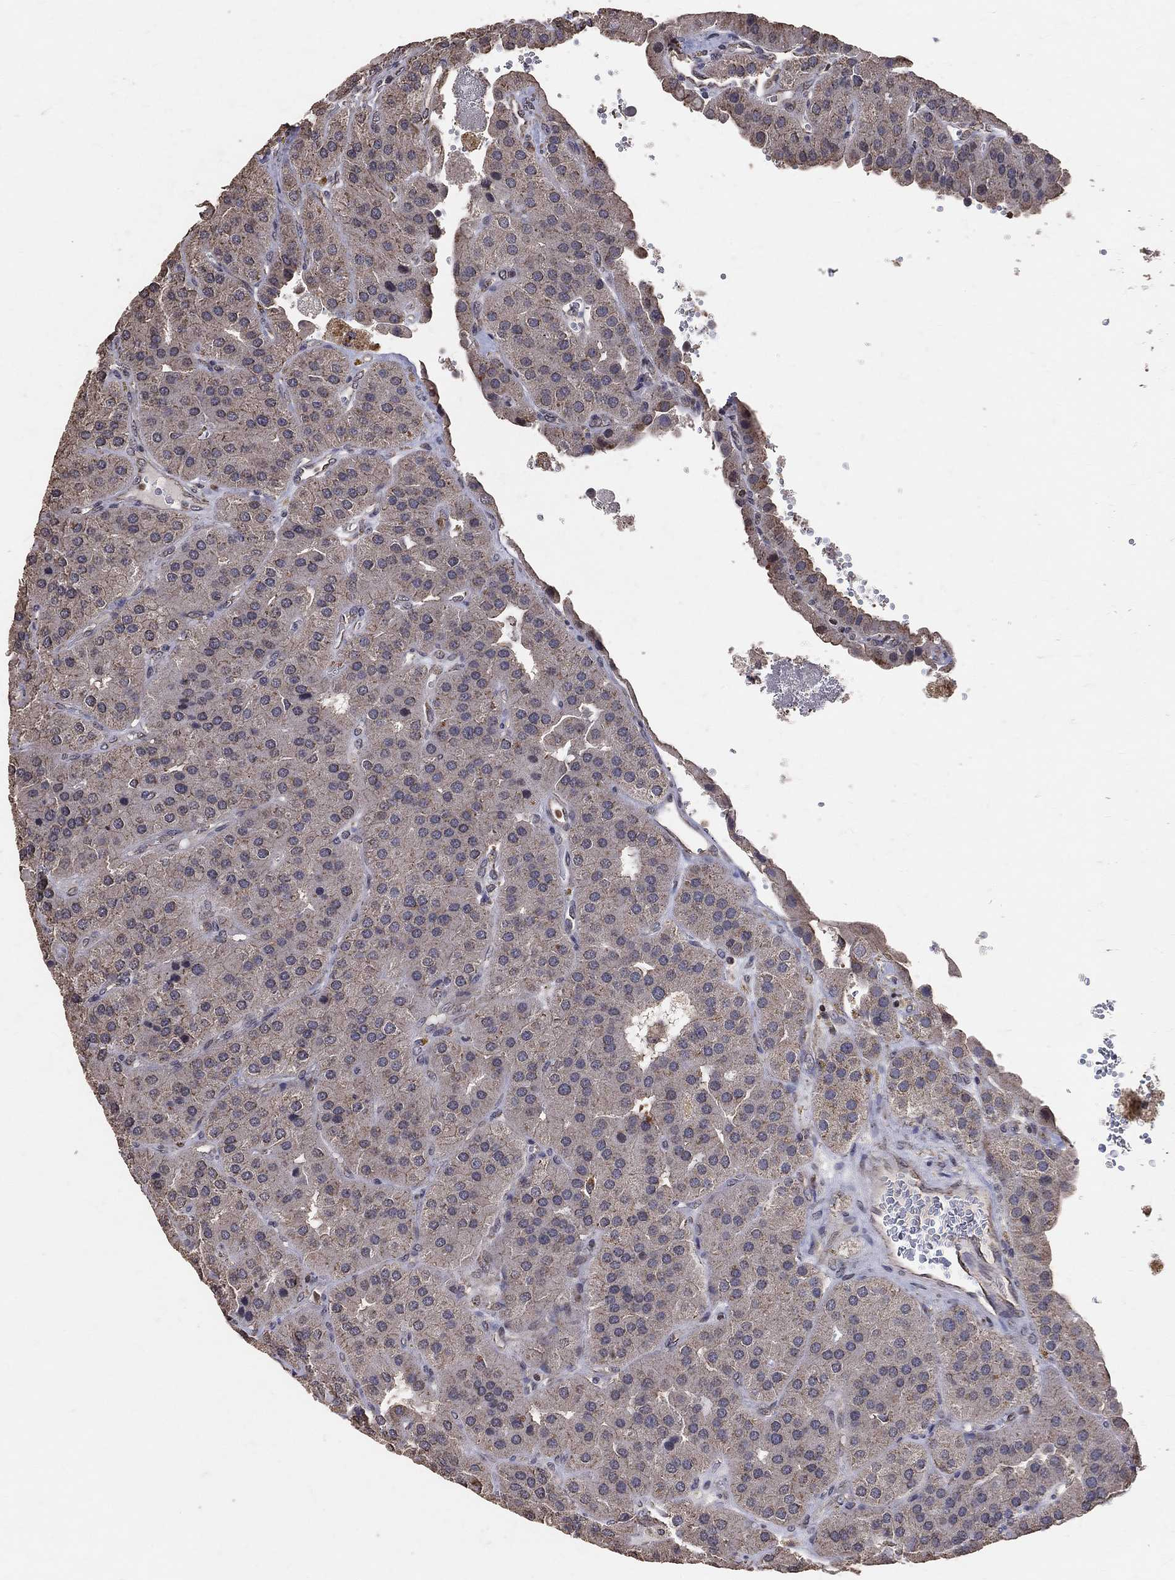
{"staining": {"intensity": "weak", "quantity": "25%-75%", "location": "cytoplasmic/membranous"}, "tissue": "parathyroid gland", "cell_type": "Glandular cells", "image_type": "normal", "snomed": [{"axis": "morphology", "description": "Normal tissue, NOS"}, {"axis": "morphology", "description": "Adenoma, NOS"}, {"axis": "topography", "description": "Parathyroid gland"}], "caption": "A brown stain highlights weak cytoplasmic/membranous expression of a protein in glandular cells of unremarkable parathyroid gland.", "gene": "LY6K", "patient": {"sex": "female", "age": 86}}